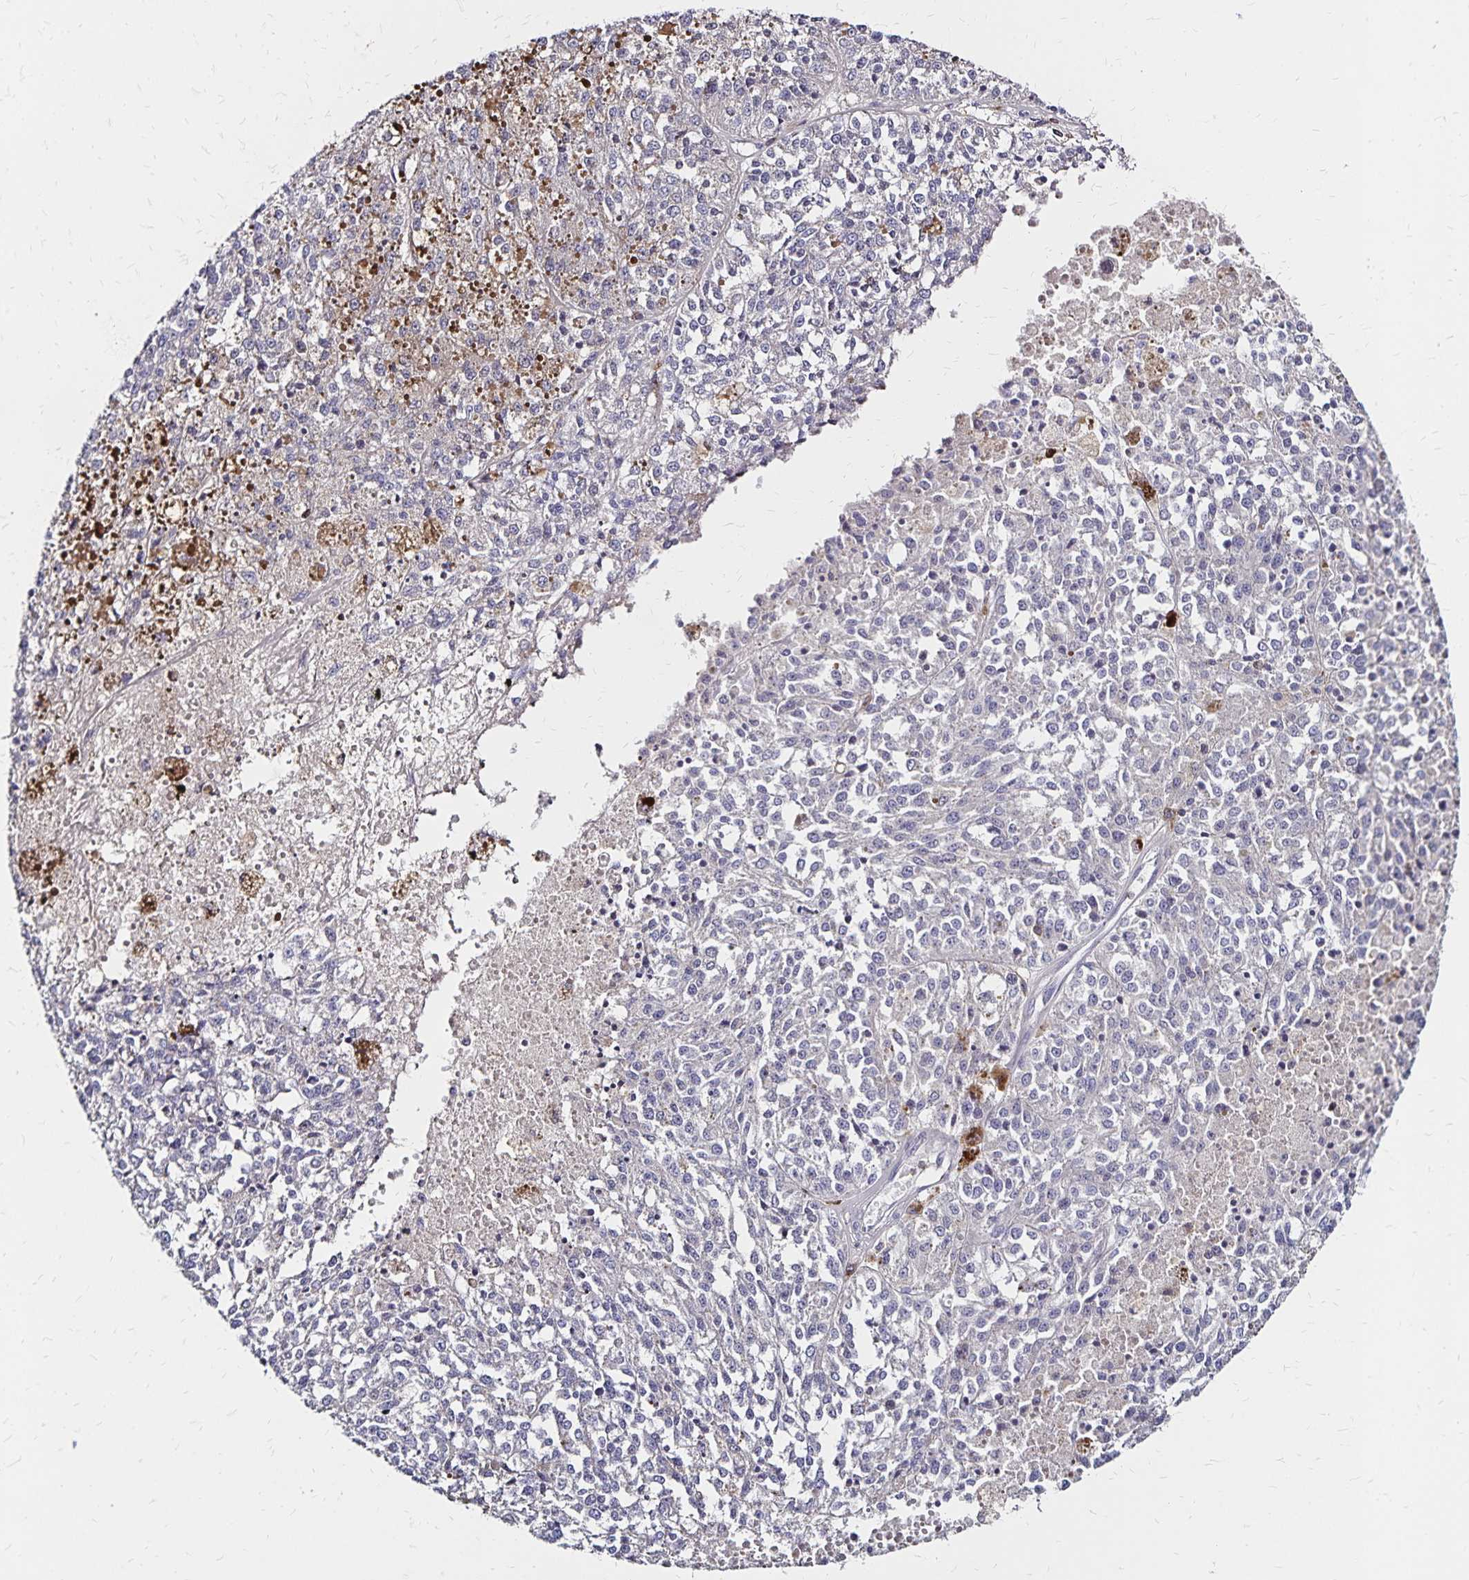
{"staining": {"intensity": "negative", "quantity": "none", "location": "none"}, "tissue": "melanoma", "cell_type": "Tumor cells", "image_type": "cancer", "snomed": [{"axis": "morphology", "description": "Malignant melanoma, Metastatic site"}, {"axis": "topography", "description": "Lymph node"}], "caption": "Tumor cells are negative for brown protein staining in melanoma.", "gene": "NAGPA", "patient": {"sex": "female", "age": 64}}